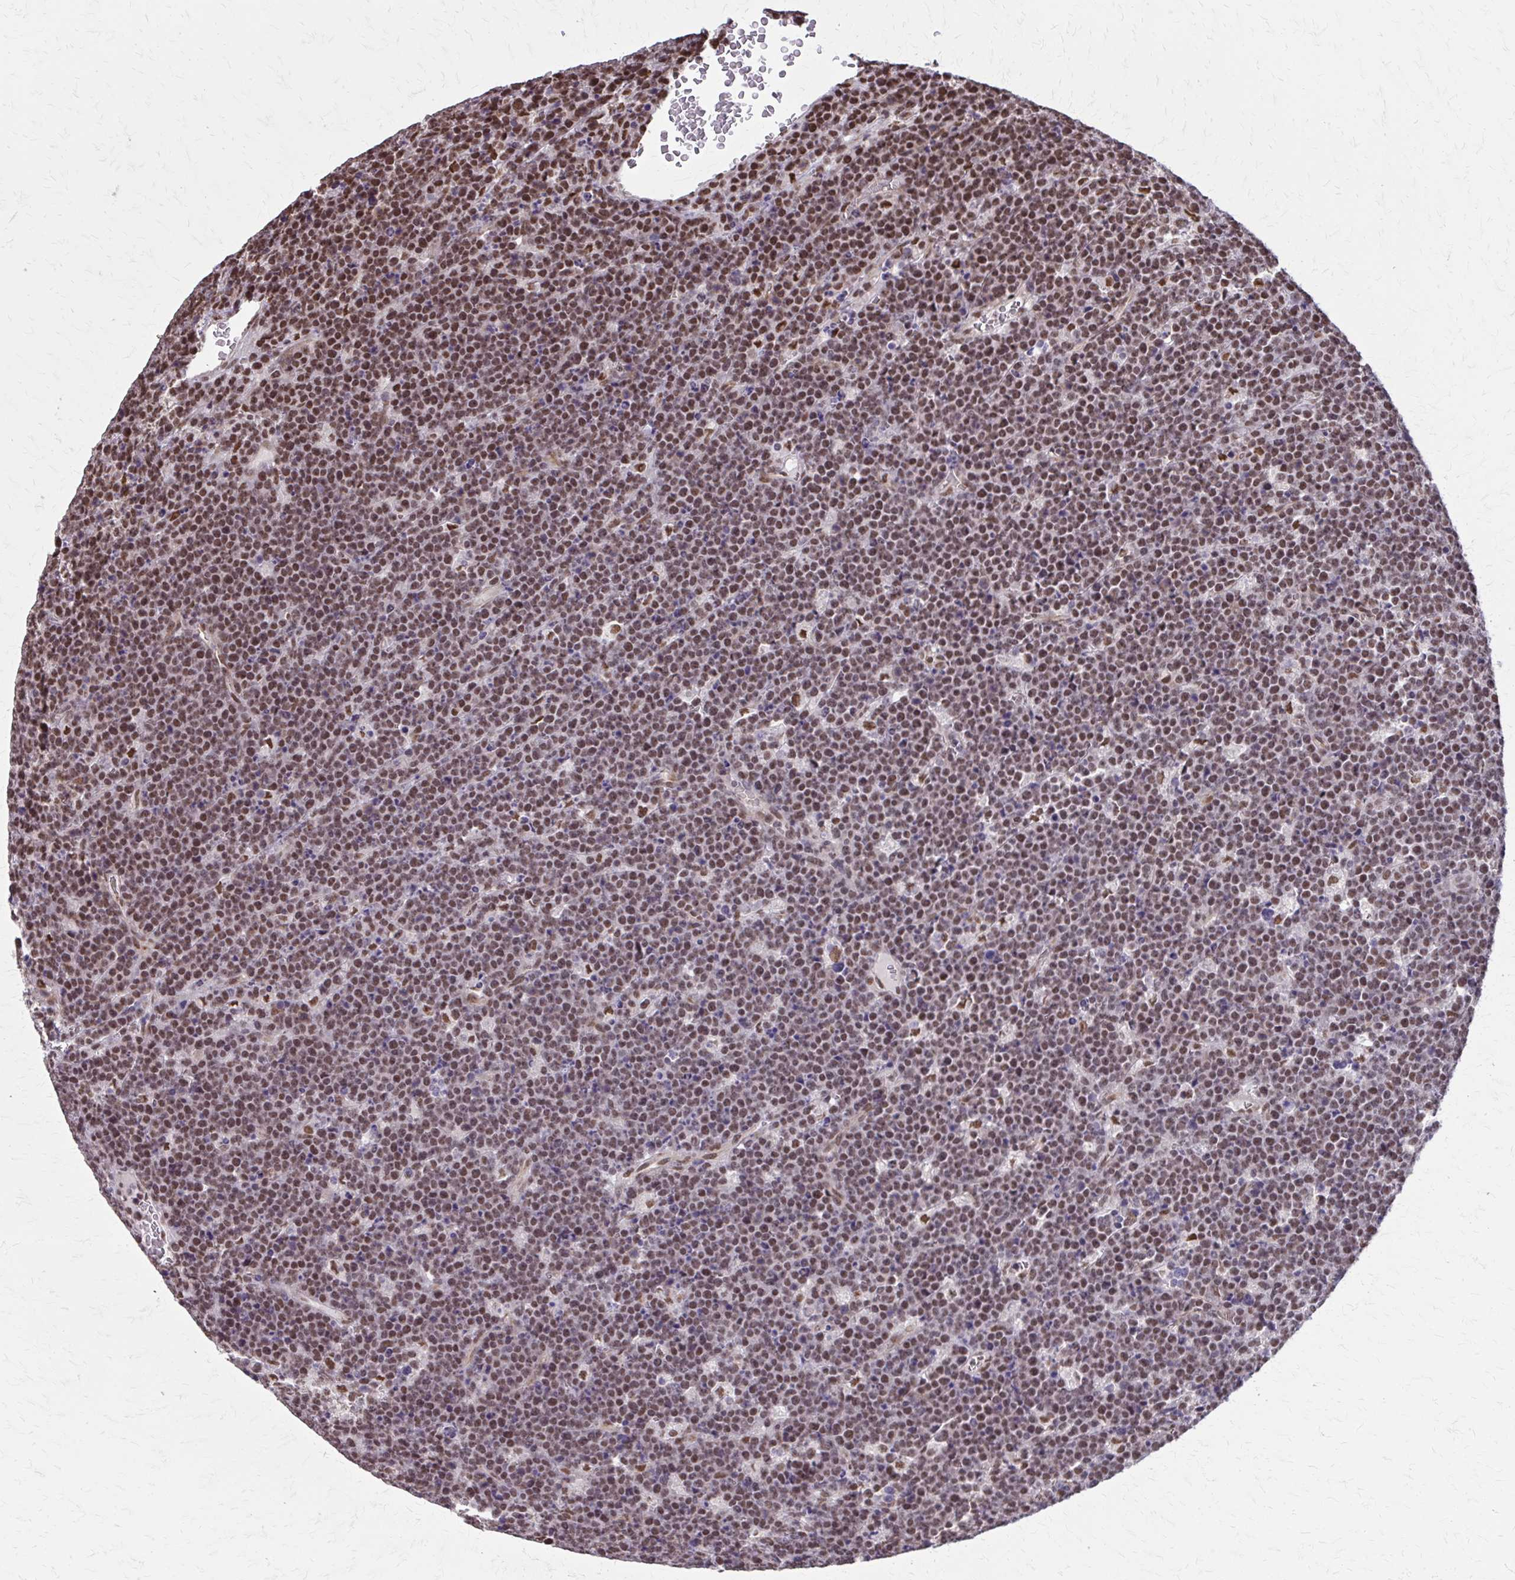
{"staining": {"intensity": "moderate", "quantity": ">75%", "location": "nuclear"}, "tissue": "lymphoma", "cell_type": "Tumor cells", "image_type": "cancer", "snomed": [{"axis": "morphology", "description": "Malignant lymphoma, non-Hodgkin's type, High grade"}, {"axis": "topography", "description": "Ovary"}], "caption": "This is an image of IHC staining of high-grade malignant lymphoma, non-Hodgkin's type, which shows moderate positivity in the nuclear of tumor cells.", "gene": "TTF1", "patient": {"sex": "female", "age": 56}}